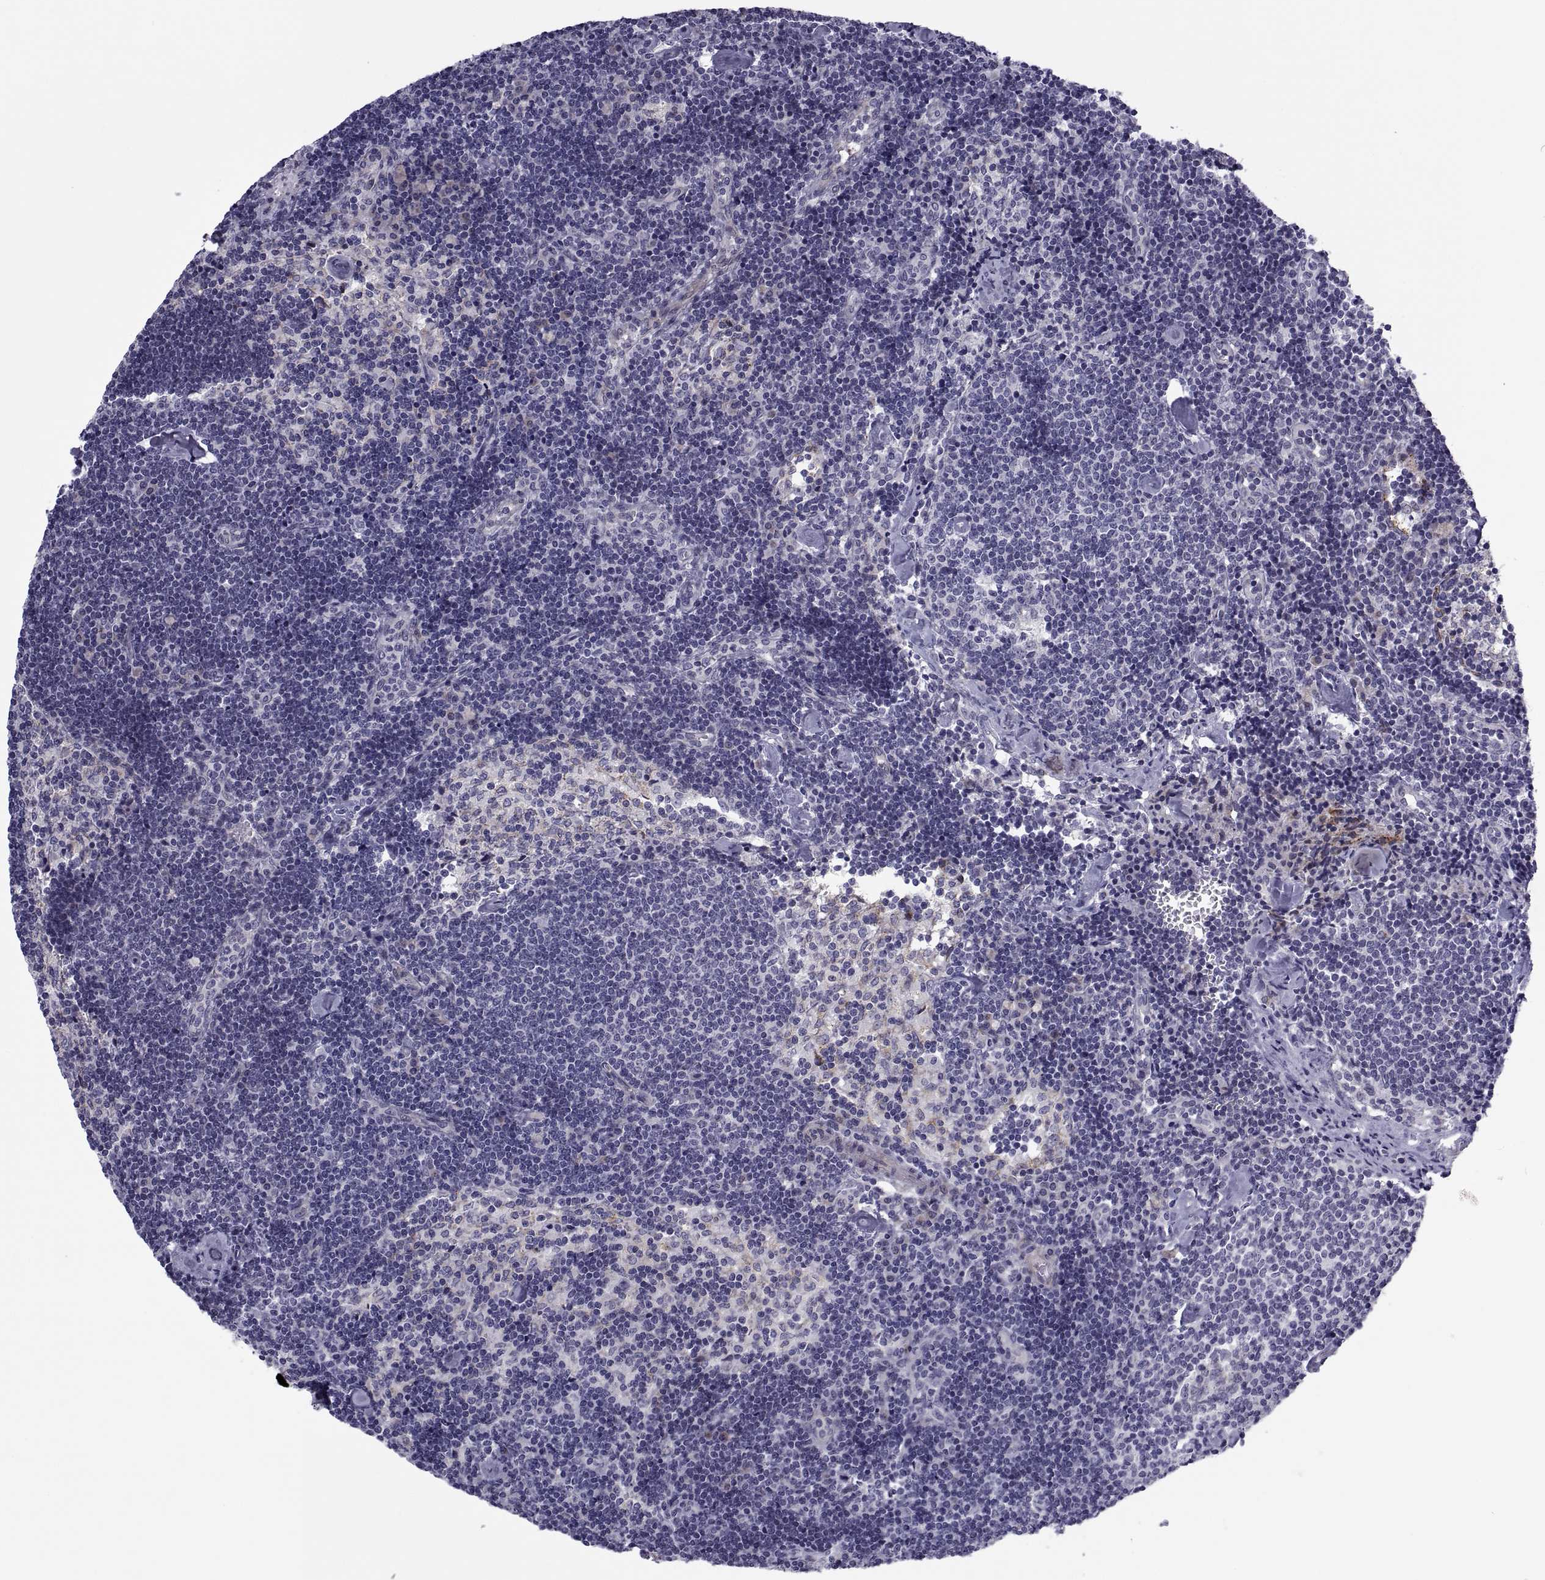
{"staining": {"intensity": "weak", "quantity": "25%-75%", "location": "cytoplasmic/membranous"}, "tissue": "lymph node", "cell_type": "Germinal center cells", "image_type": "normal", "snomed": [{"axis": "morphology", "description": "Normal tissue, NOS"}, {"axis": "topography", "description": "Lymph node"}], "caption": "Human lymph node stained with a brown dye demonstrates weak cytoplasmic/membranous positive positivity in approximately 25%-75% of germinal center cells.", "gene": "TMEM158", "patient": {"sex": "female", "age": 42}}